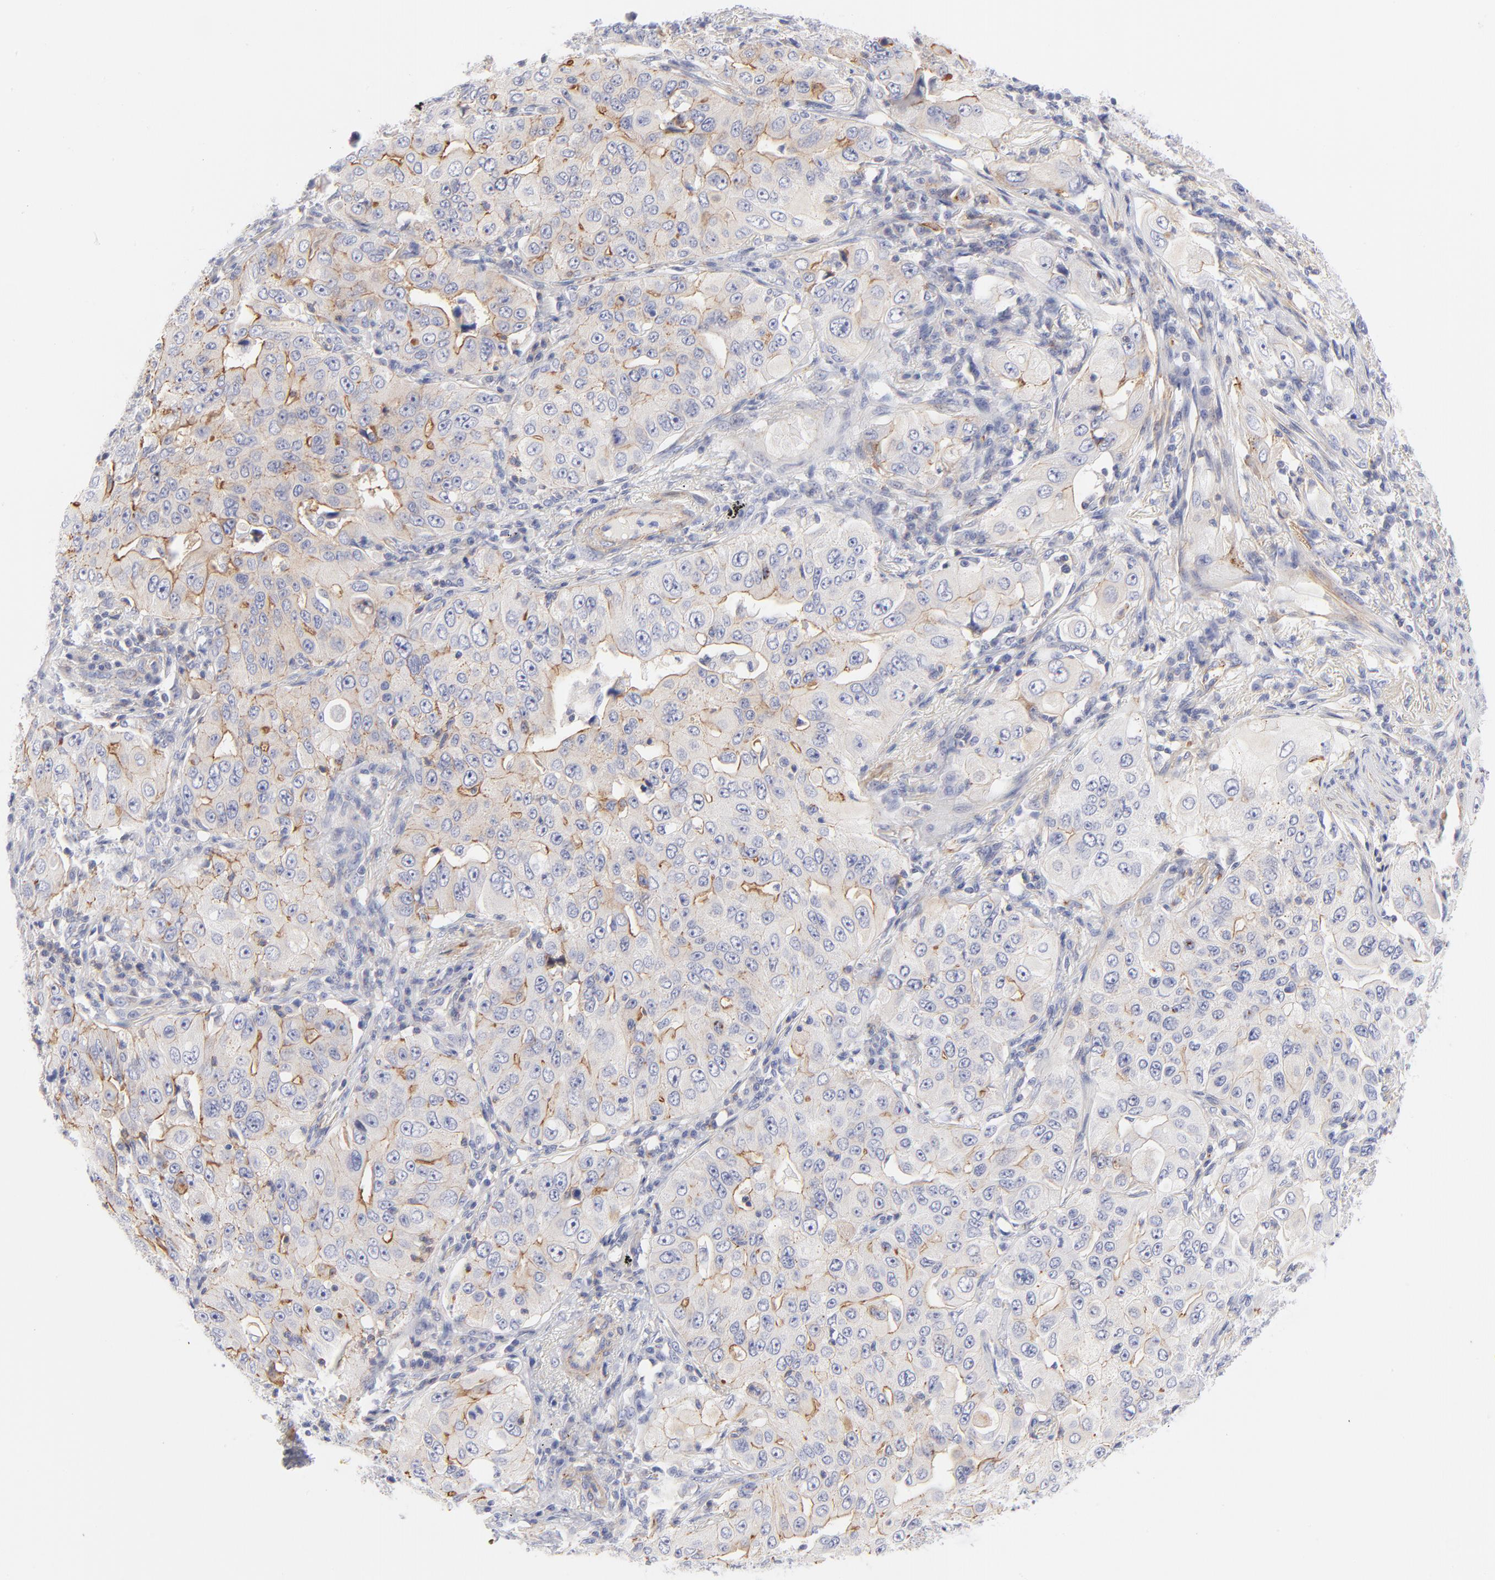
{"staining": {"intensity": "moderate", "quantity": "25%-75%", "location": "cytoplasmic/membranous"}, "tissue": "lung cancer", "cell_type": "Tumor cells", "image_type": "cancer", "snomed": [{"axis": "morphology", "description": "Adenocarcinoma, NOS"}, {"axis": "topography", "description": "Lung"}], "caption": "This is an image of immunohistochemistry staining of adenocarcinoma (lung), which shows moderate positivity in the cytoplasmic/membranous of tumor cells.", "gene": "ACTA2", "patient": {"sex": "male", "age": 84}}